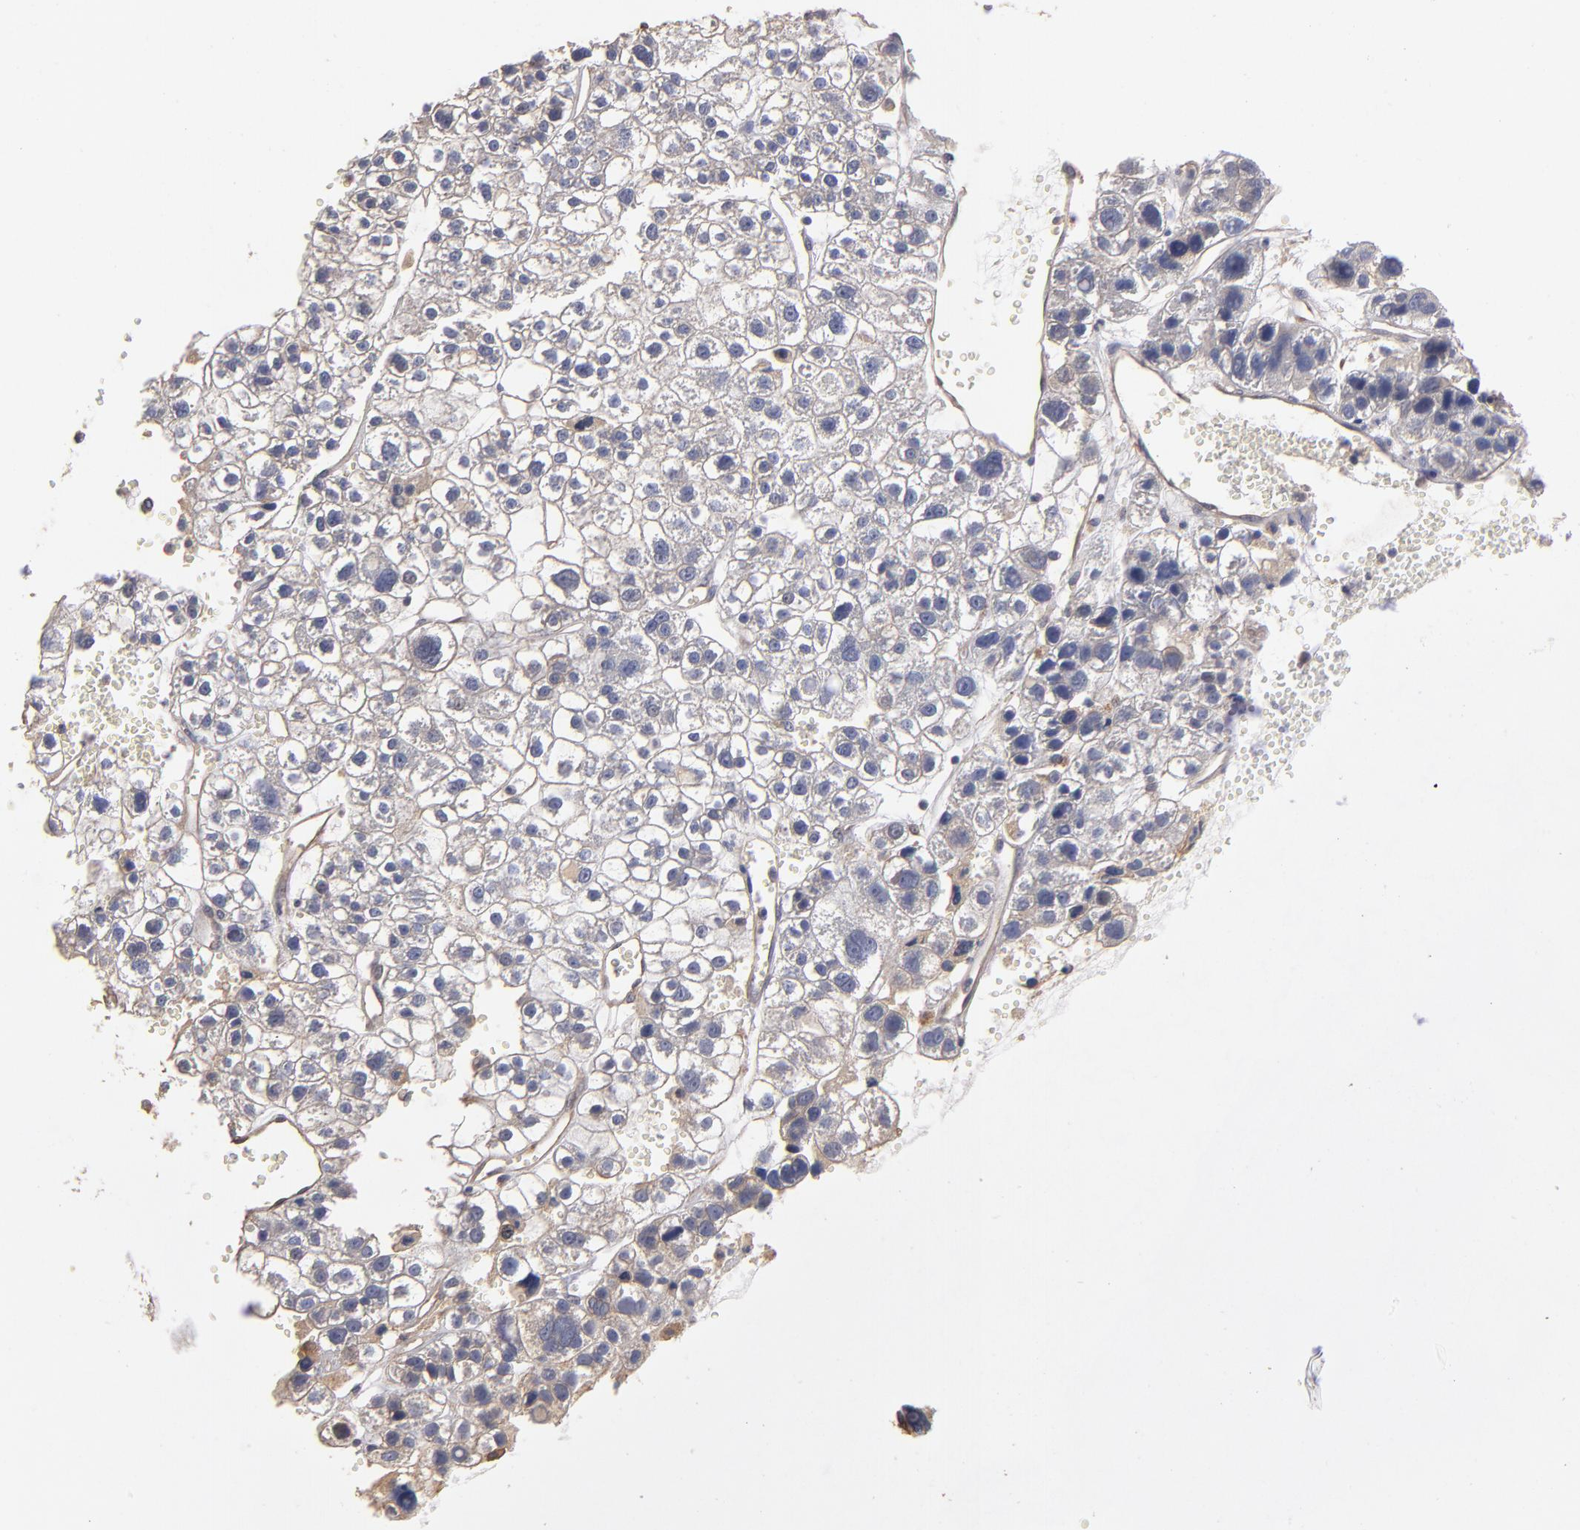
{"staining": {"intensity": "weak", "quantity": ">75%", "location": "cytoplasmic/membranous"}, "tissue": "liver cancer", "cell_type": "Tumor cells", "image_type": "cancer", "snomed": [{"axis": "morphology", "description": "Carcinoma, Hepatocellular, NOS"}, {"axis": "topography", "description": "Liver"}], "caption": "Immunohistochemical staining of liver cancer reveals low levels of weak cytoplasmic/membranous protein positivity in approximately >75% of tumor cells.", "gene": "DMD", "patient": {"sex": "female", "age": 85}}